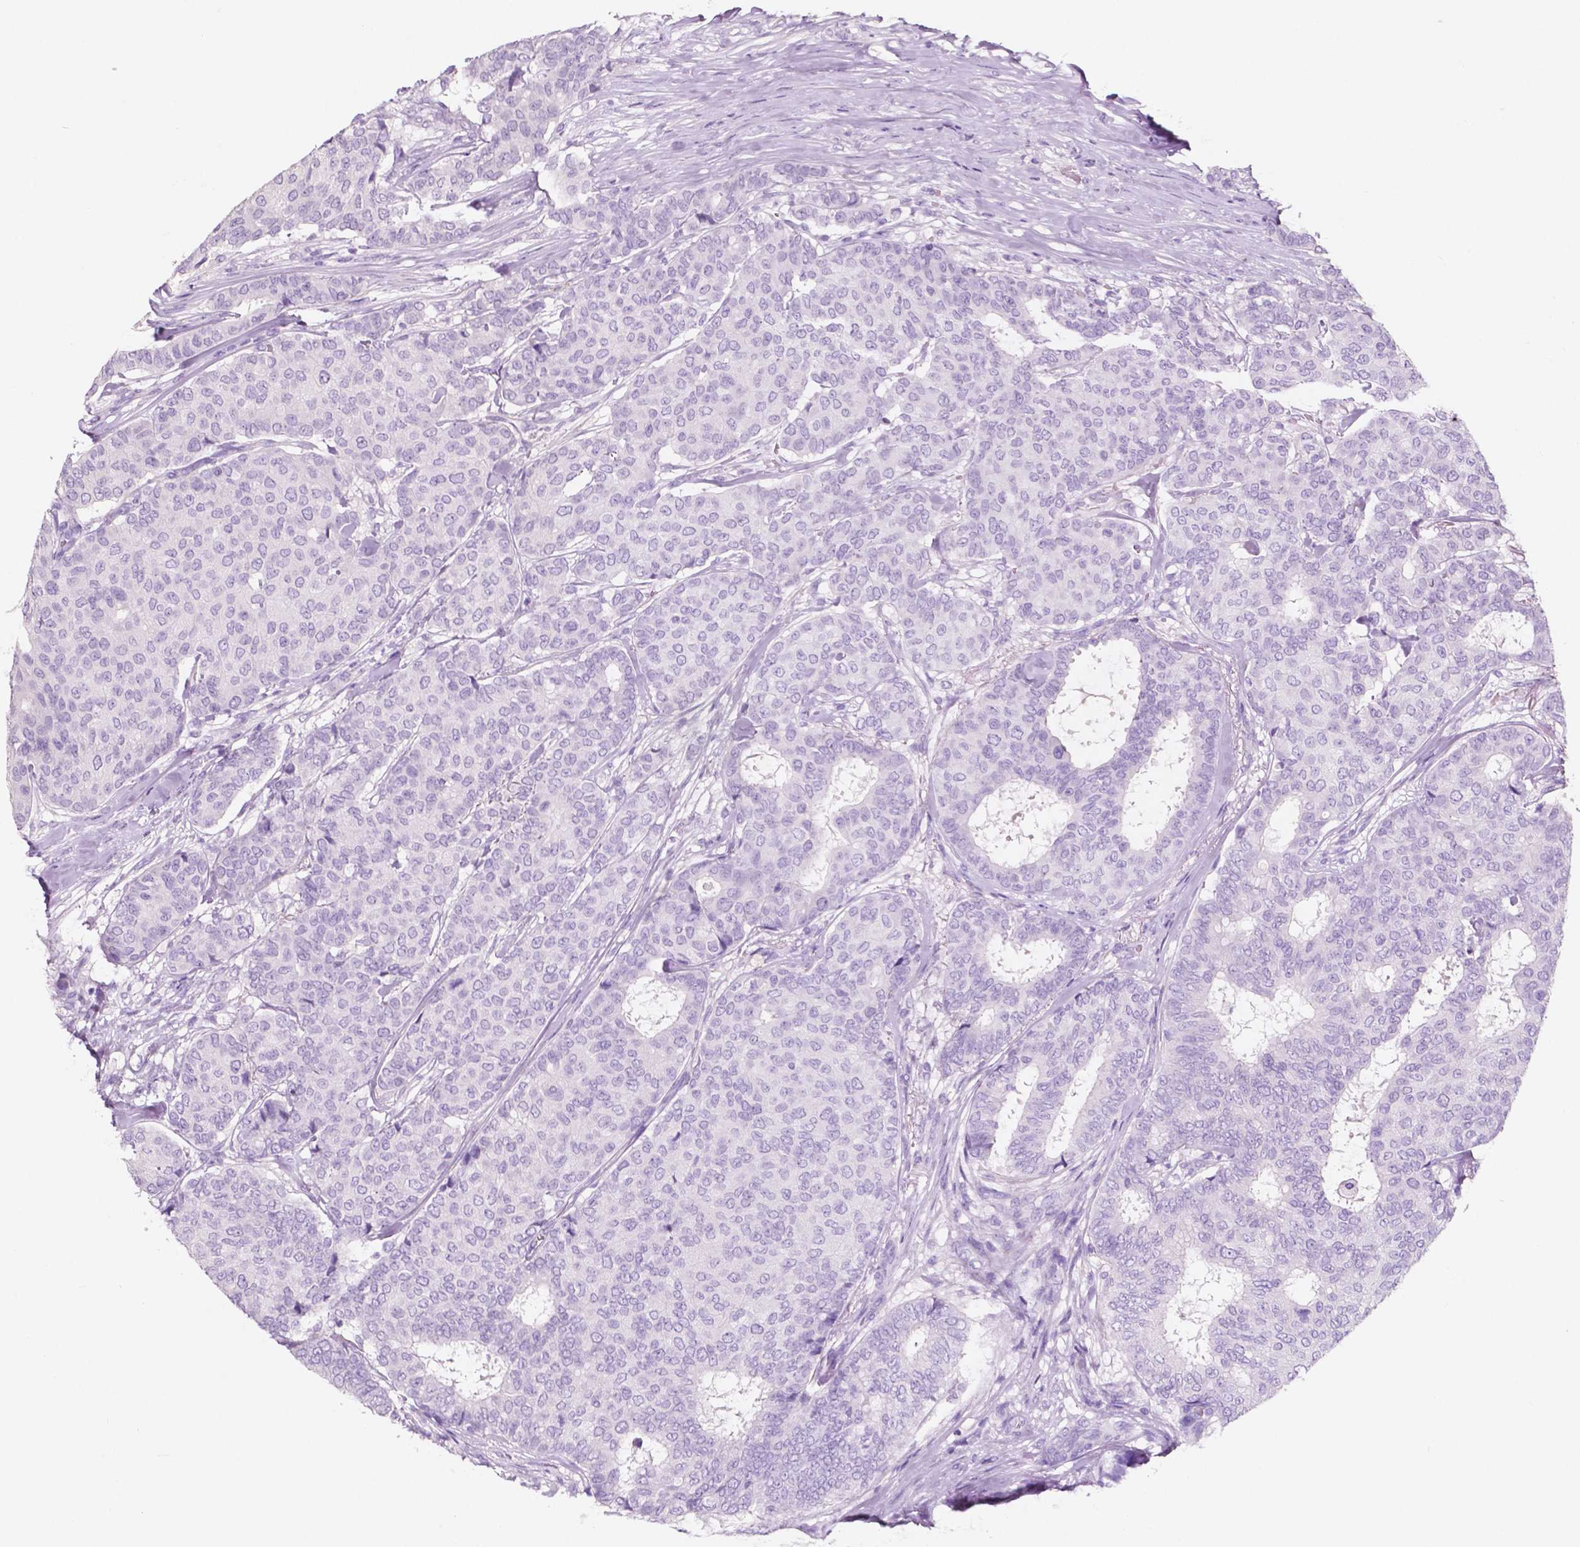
{"staining": {"intensity": "negative", "quantity": "none", "location": "none"}, "tissue": "breast cancer", "cell_type": "Tumor cells", "image_type": "cancer", "snomed": [{"axis": "morphology", "description": "Duct carcinoma"}, {"axis": "topography", "description": "Breast"}], "caption": "Human breast cancer (infiltrating ductal carcinoma) stained for a protein using immunohistochemistry (IHC) shows no staining in tumor cells.", "gene": "CUZD1", "patient": {"sex": "female", "age": 75}}